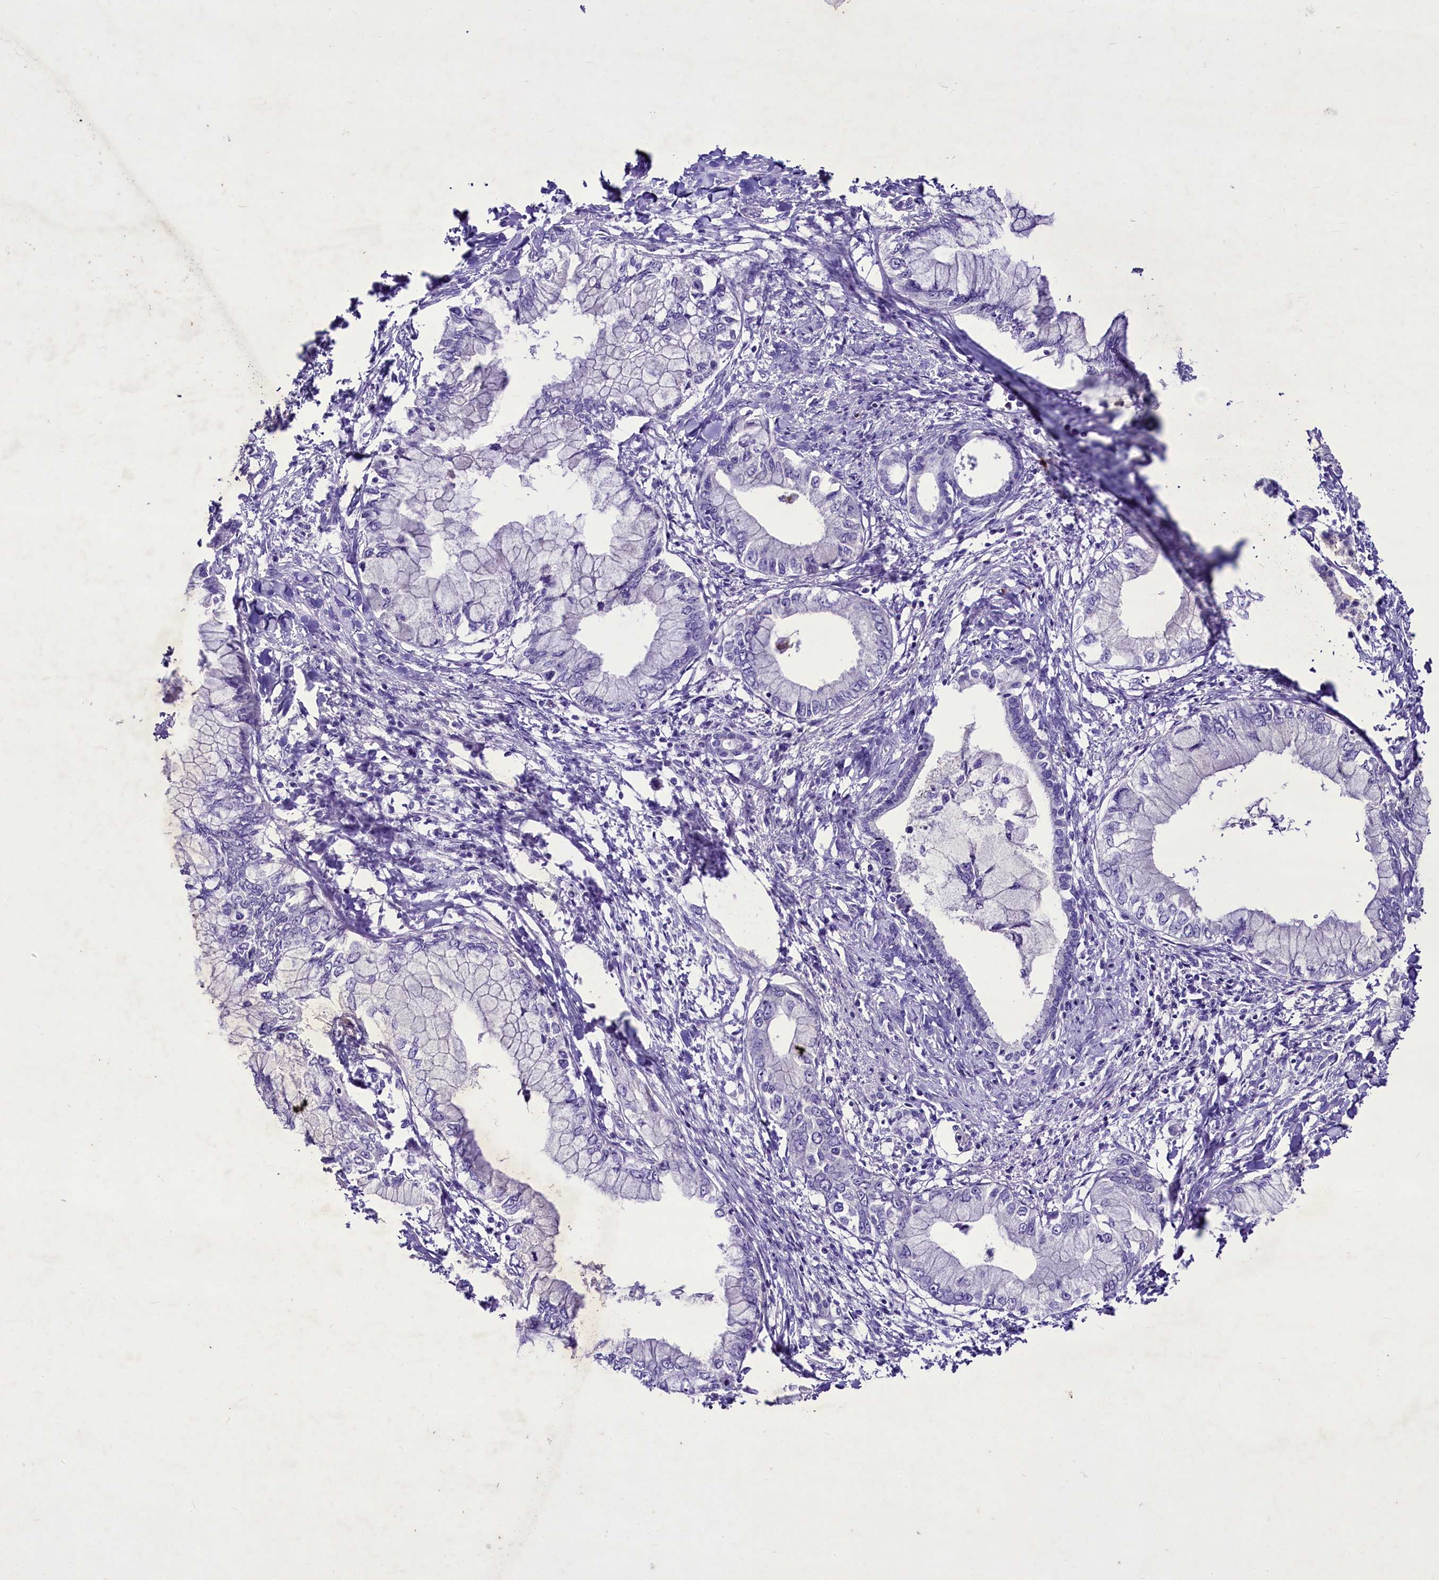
{"staining": {"intensity": "negative", "quantity": "none", "location": "none"}, "tissue": "pancreatic cancer", "cell_type": "Tumor cells", "image_type": "cancer", "snomed": [{"axis": "morphology", "description": "Adenocarcinoma, NOS"}, {"axis": "topography", "description": "Pancreas"}], "caption": "Human pancreatic cancer (adenocarcinoma) stained for a protein using IHC displays no positivity in tumor cells.", "gene": "FAM209B", "patient": {"sex": "male", "age": 48}}